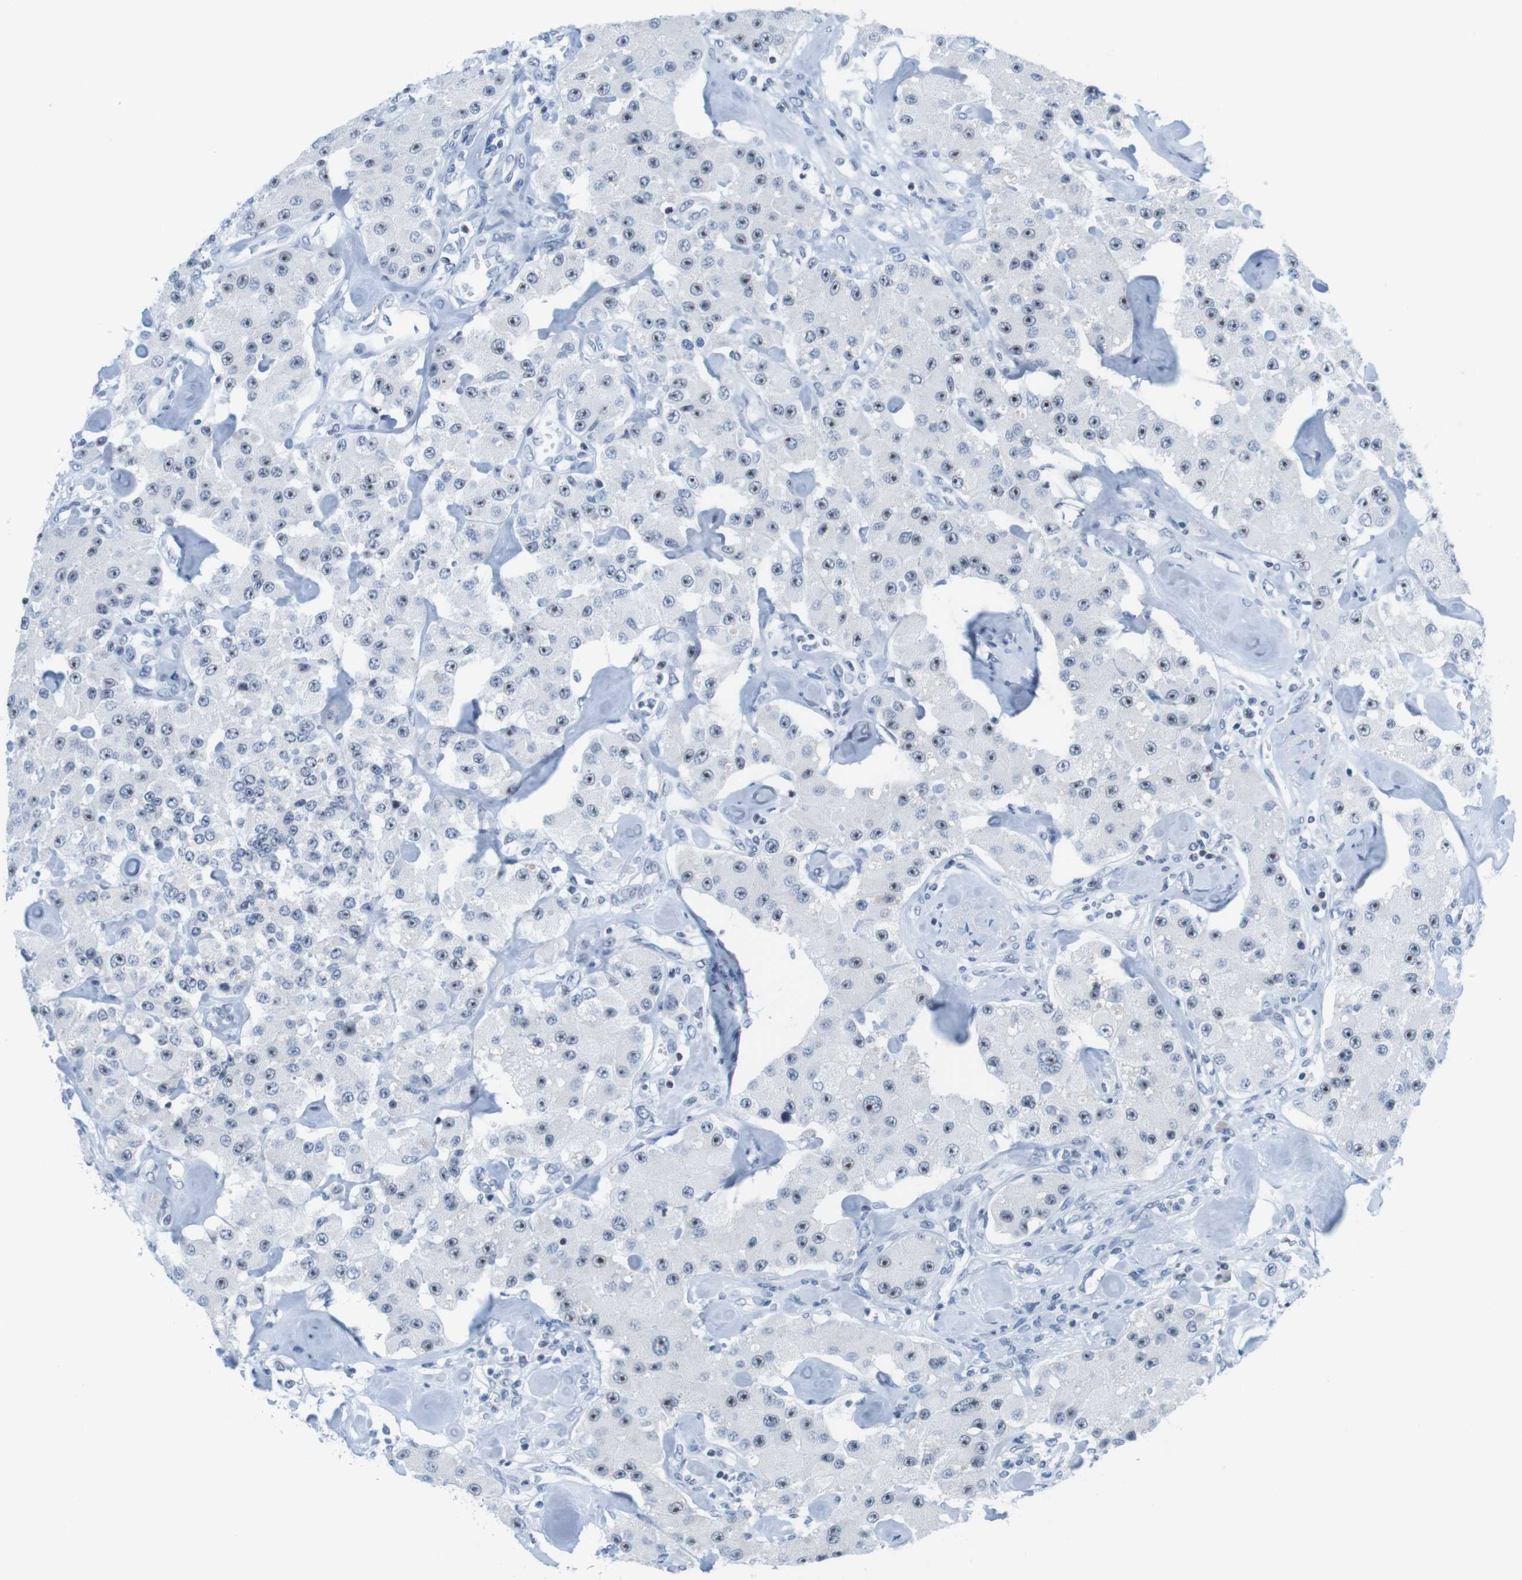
{"staining": {"intensity": "moderate", "quantity": "25%-75%", "location": "nuclear"}, "tissue": "carcinoid", "cell_type": "Tumor cells", "image_type": "cancer", "snomed": [{"axis": "morphology", "description": "Carcinoid, malignant, NOS"}, {"axis": "topography", "description": "Pancreas"}], "caption": "Immunohistochemical staining of malignant carcinoid demonstrates moderate nuclear protein positivity in about 25%-75% of tumor cells. Using DAB (3,3'-diaminobenzidine) (brown) and hematoxylin (blue) stains, captured at high magnification using brightfield microscopy.", "gene": "NIFK", "patient": {"sex": "male", "age": 41}}